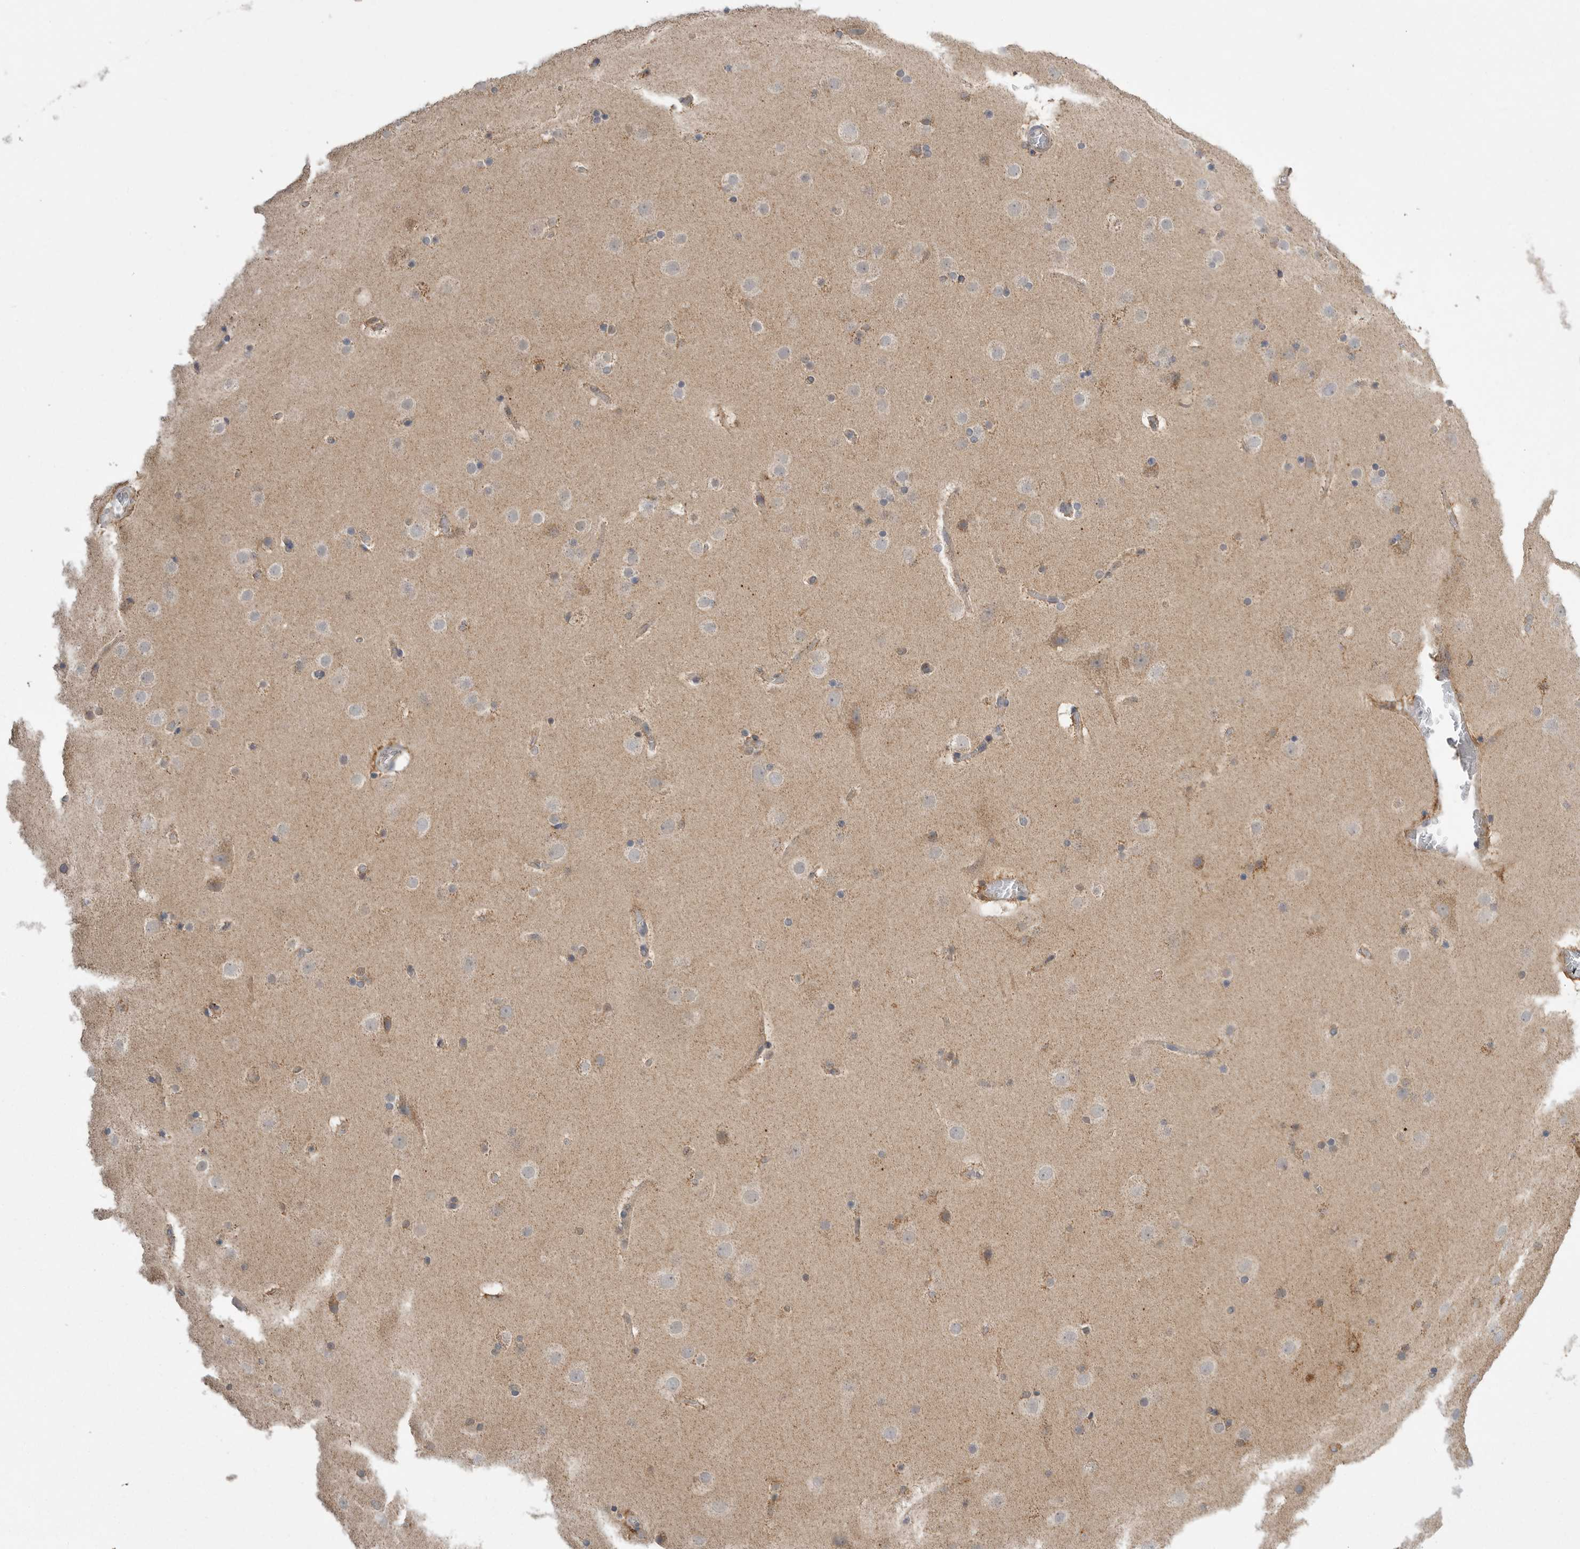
{"staining": {"intensity": "moderate", "quantity": "25%-75%", "location": "cytoplasmic/membranous"}, "tissue": "cerebral cortex", "cell_type": "Endothelial cells", "image_type": "normal", "snomed": [{"axis": "morphology", "description": "Normal tissue, NOS"}, {"axis": "topography", "description": "Cerebral cortex"}], "caption": "Protein staining reveals moderate cytoplasmic/membranous expression in approximately 25%-75% of endothelial cells in unremarkable cerebral cortex.", "gene": "KYAT3", "patient": {"sex": "male", "age": 57}}